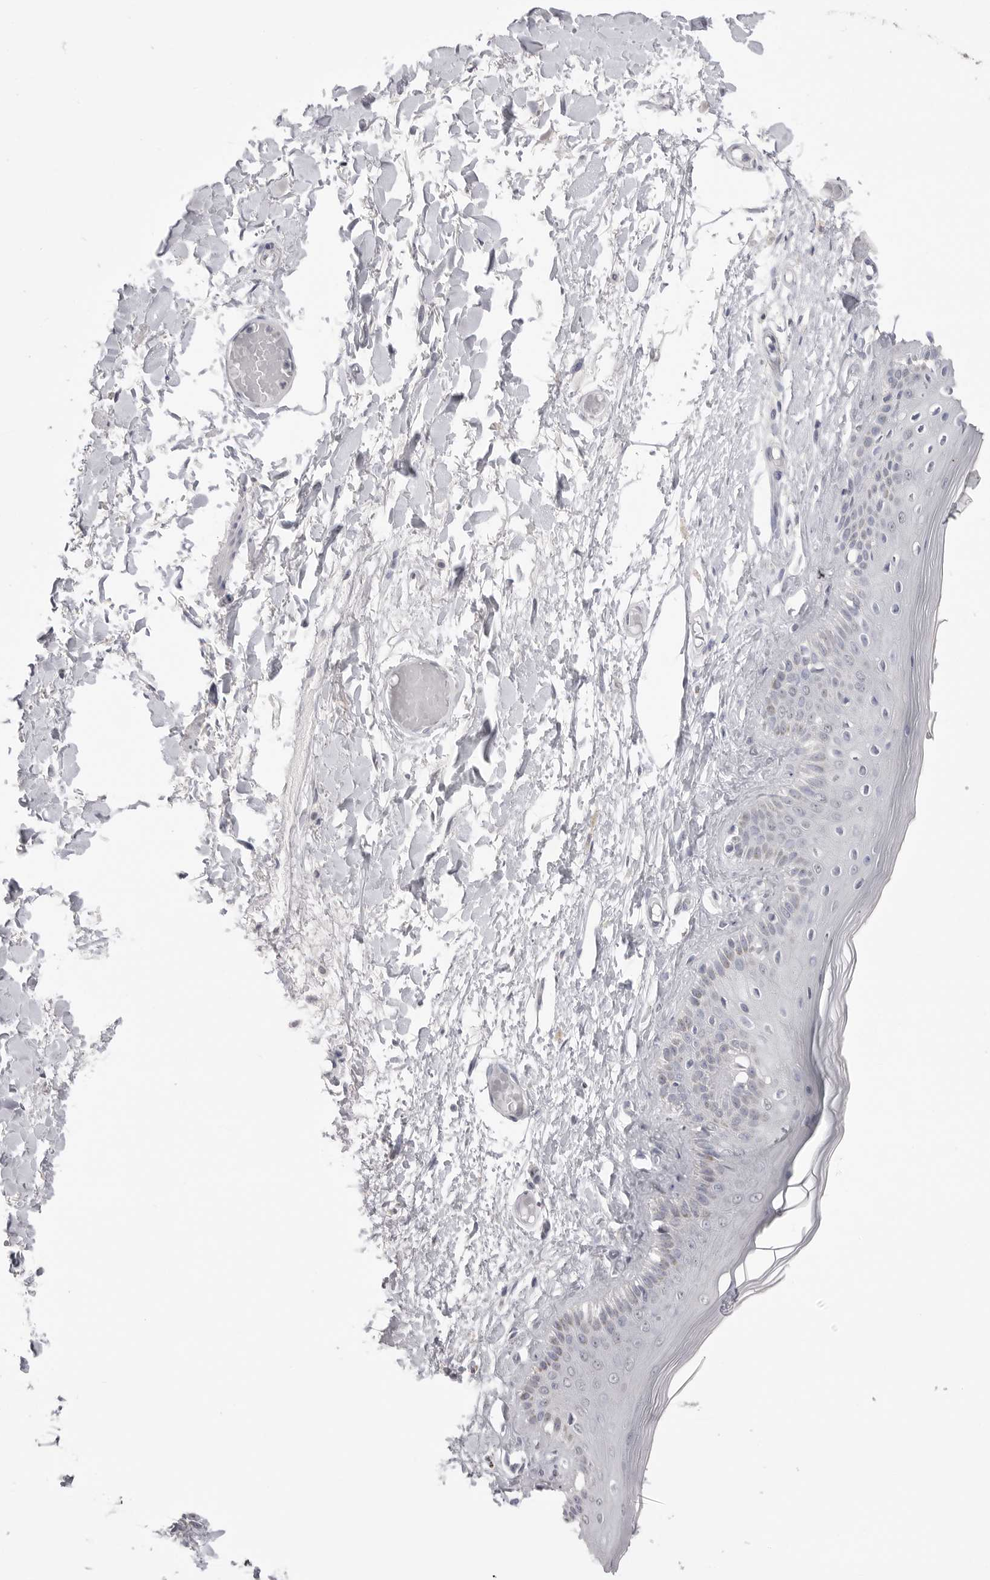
{"staining": {"intensity": "negative", "quantity": "none", "location": "none"}, "tissue": "skin", "cell_type": "Epidermal cells", "image_type": "normal", "snomed": [{"axis": "morphology", "description": "Normal tissue, NOS"}, {"axis": "topography", "description": "Vulva"}], "caption": "A high-resolution histopathology image shows IHC staining of unremarkable skin, which displays no significant staining in epidermal cells. (Immunohistochemistry (ihc), brightfield microscopy, high magnification).", "gene": "ICAM5", "patient": {"sex": "female", "age": 73}}